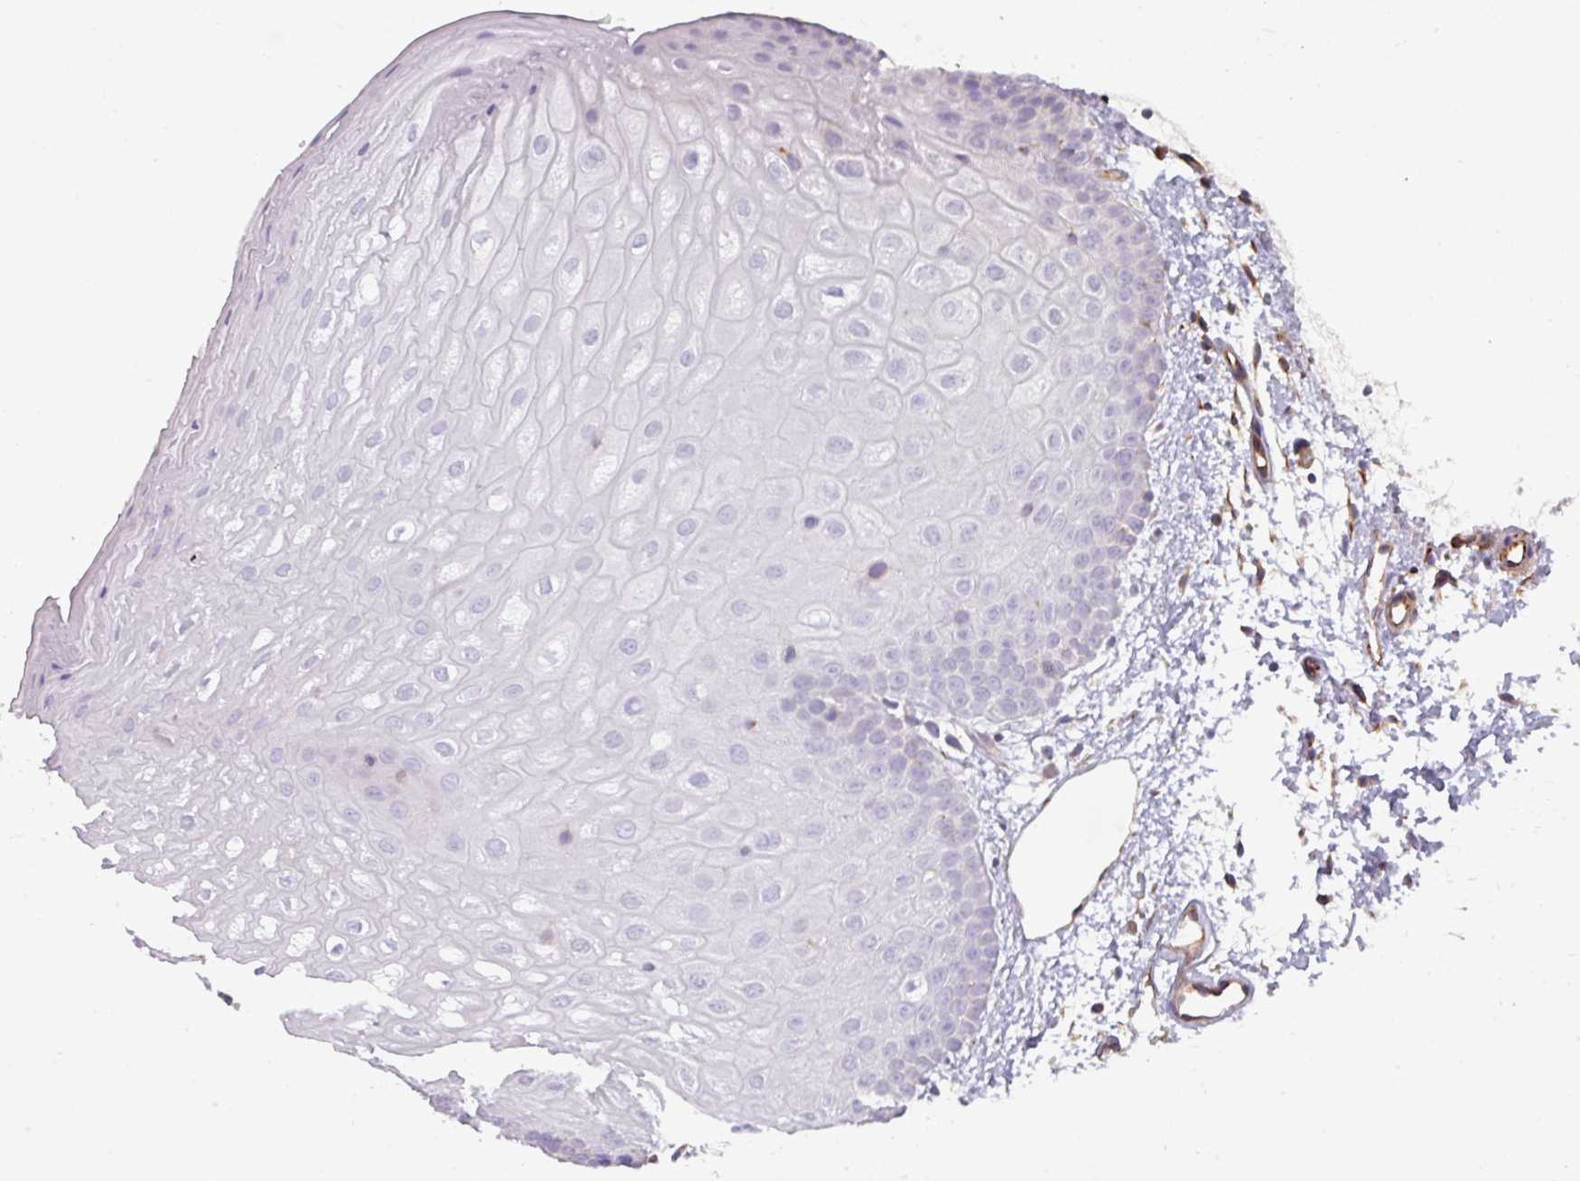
{"staining": {"intensity": "negative", "quantity": "none", "location": "none"}, "tissue": "oral mucosa", "cell_type": "Squamous epithelial cells", "image_type": "normal", "snomed": [{"axis": "morphology", "description": "Normal tissue, NOS"}, {"axis": "topography", "description": "Oral tissue"}], "caption": "Immunohistochemistry (IHC) micrograph of normal human oral mucosa stained for a protein (brown), which exhibits no staining in squamous epithelial cells. The staining is performed using DAB brown chromogen with nuclei counter-stained in using hematoxylin.", "gene": "BUD23", "patient": {"sex": "female", "age": 67}}